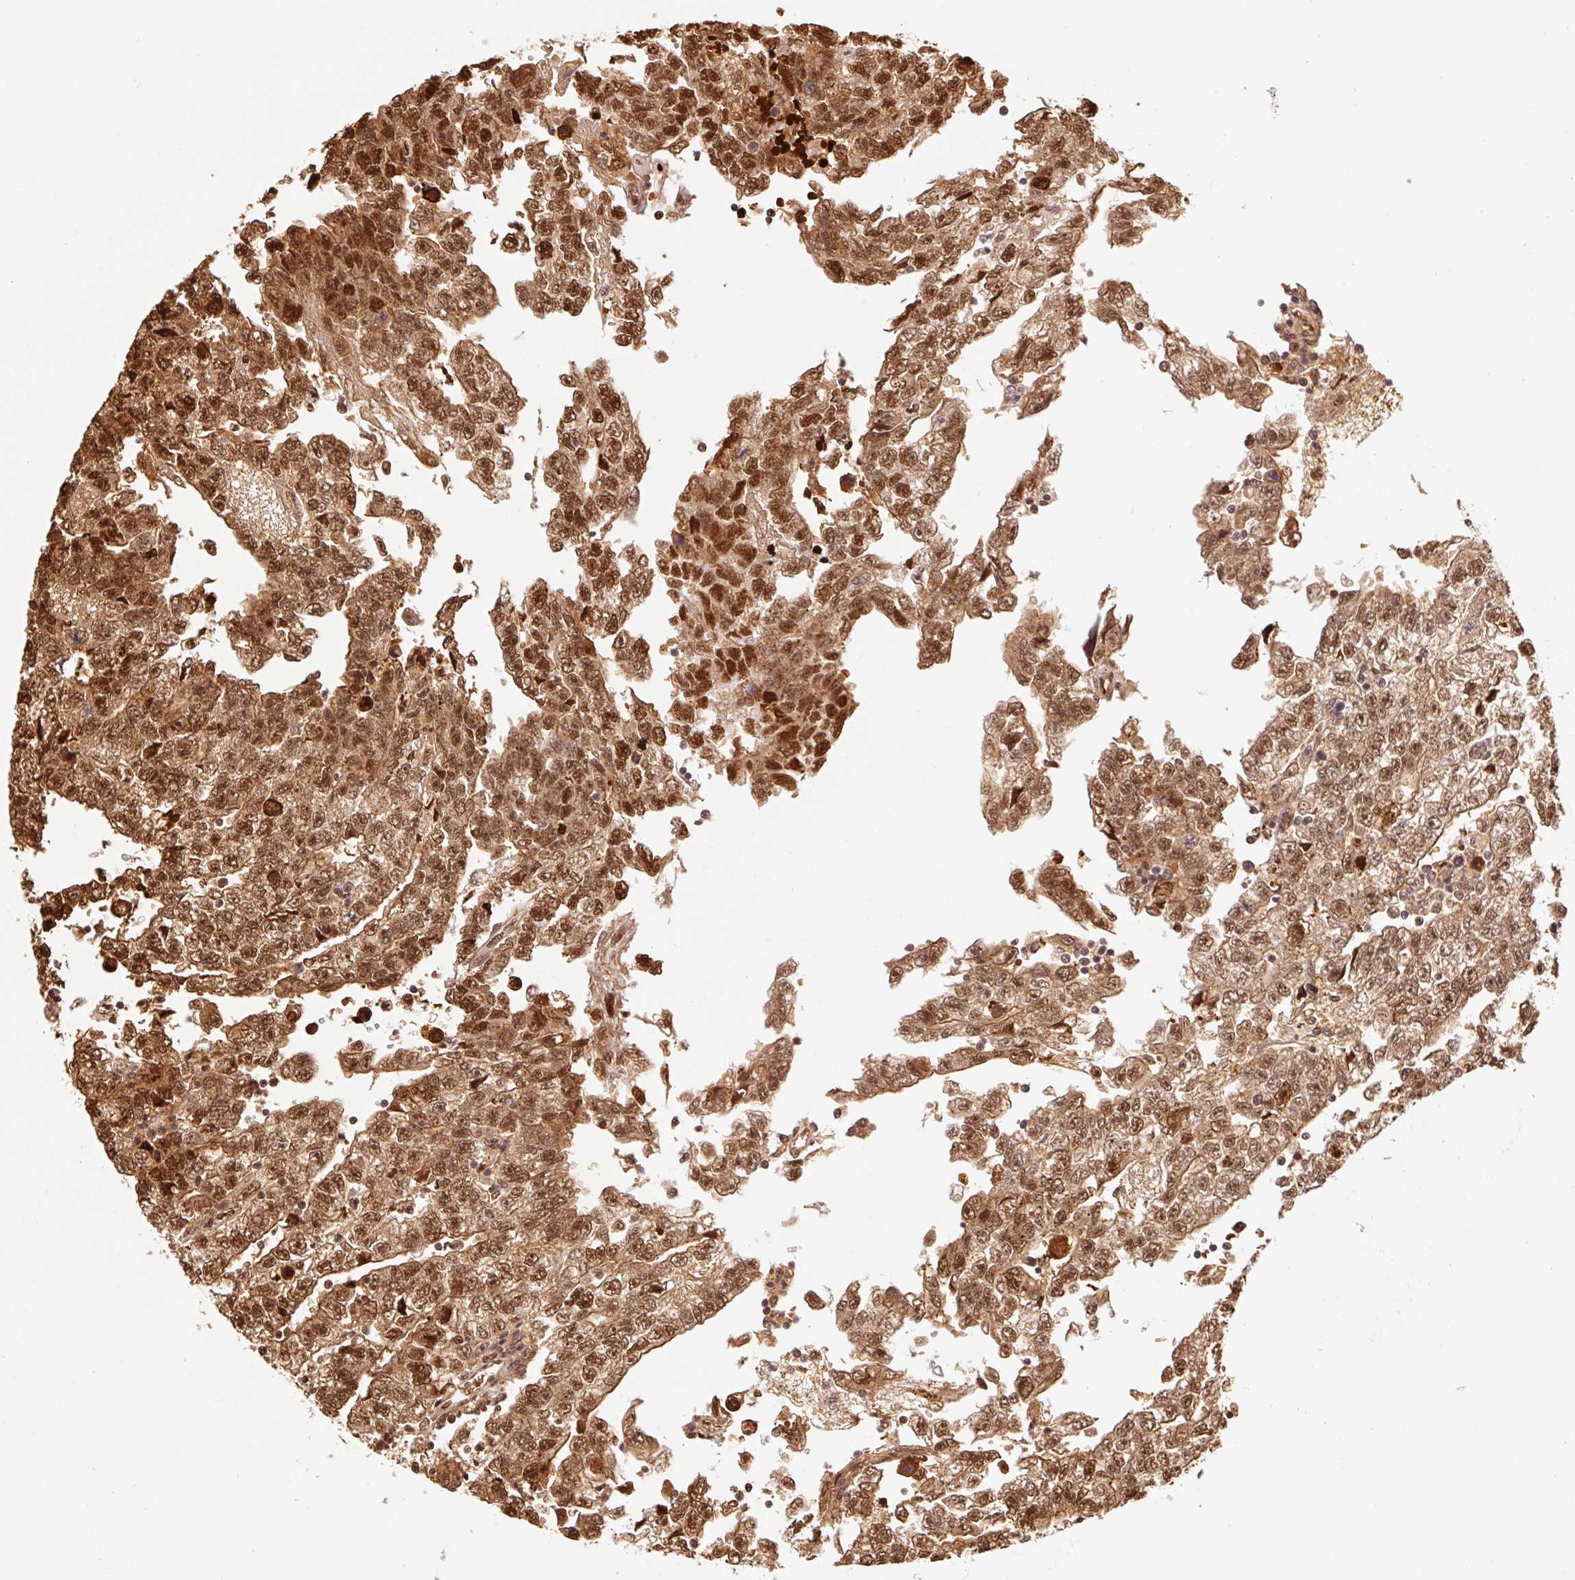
{"staining": {"intensity": "strong", "quantity": ">75%", "location": "nuclear"}, "tissue": "testis cancer", "cell_type": "Tumor cells", "image_type": "cancer", "snomed": [{"axis": "morphology", "description": "Carcinoma, Embryonal, NOS"}, {"axis": "topography", "description": "Testis"}], "caption": "Brown immunohistochemical staining in human embryonal carcinoma (testis) shows strong nuclear positivity in about >75% of tumor cells.", "gene": "GPR139", "patient": {"sex": "male", "age": 25}}